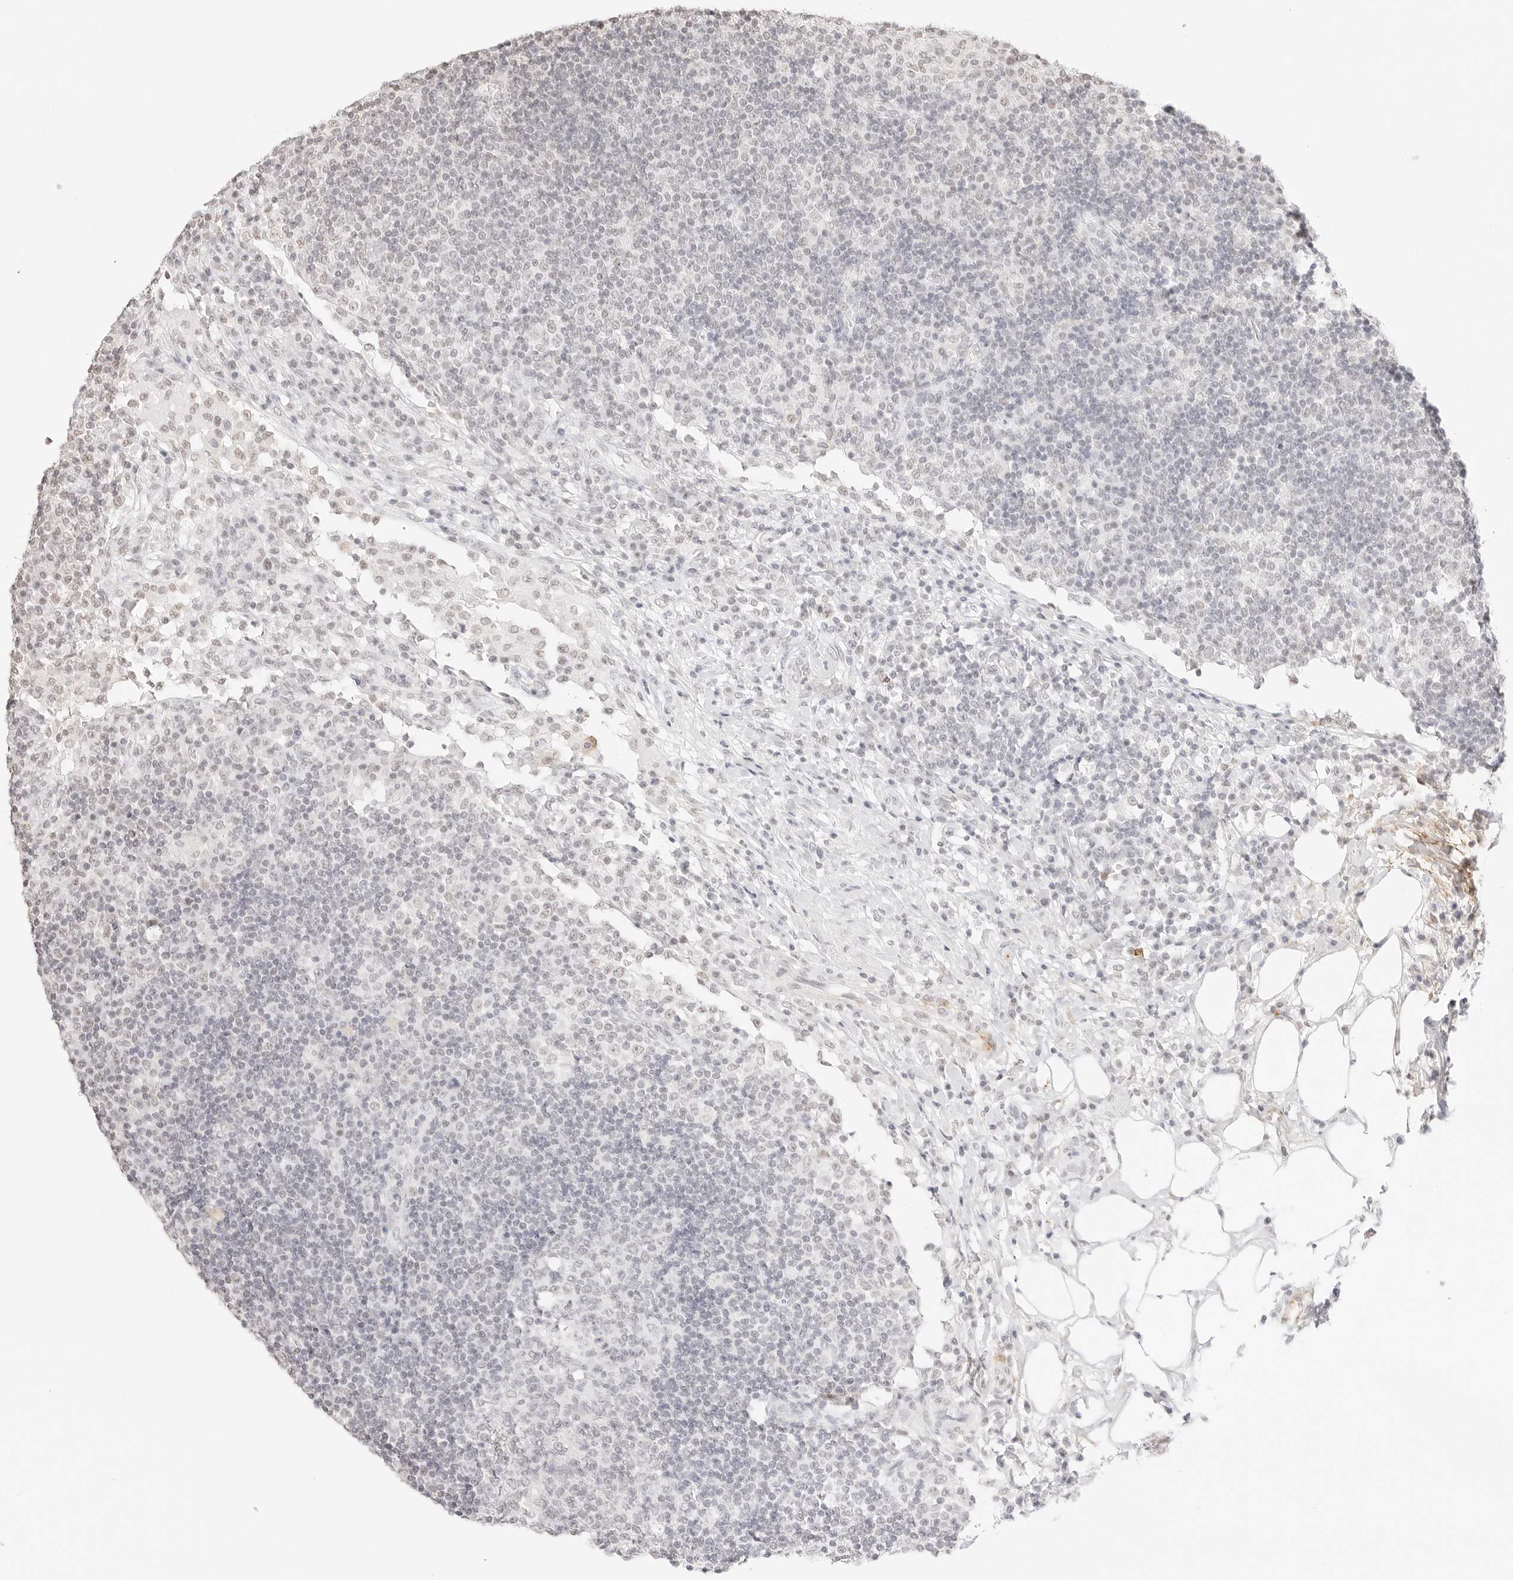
{"staining": {"intensity": "negative", "quantity": "none", "location": "none"}, "tissue": "lymph node", "cell_type": "Germinal center cells", "image_type": "normal", "snomed": [{"axis": "morphology", "description": "Normal tissue, NOS"}, {"axis": "topography", "description": "Lymph node"}], "caption": "Immunohistochemistry (IHC) photomicrograph of normal lymph node: human lymph node stained with DAB (3,3'-diaminobenzidine) shows no significant protein expression in germinal center cells. (Stains: DAB (3,3'-diaminobenzidine) immunohistochemistry (IHC) with hematoxylin counter stain, Microscopy: brightfield microscopy at high magnification).", "gene": "FBLN5", "patient": {"sex": "female", "age": 53}}